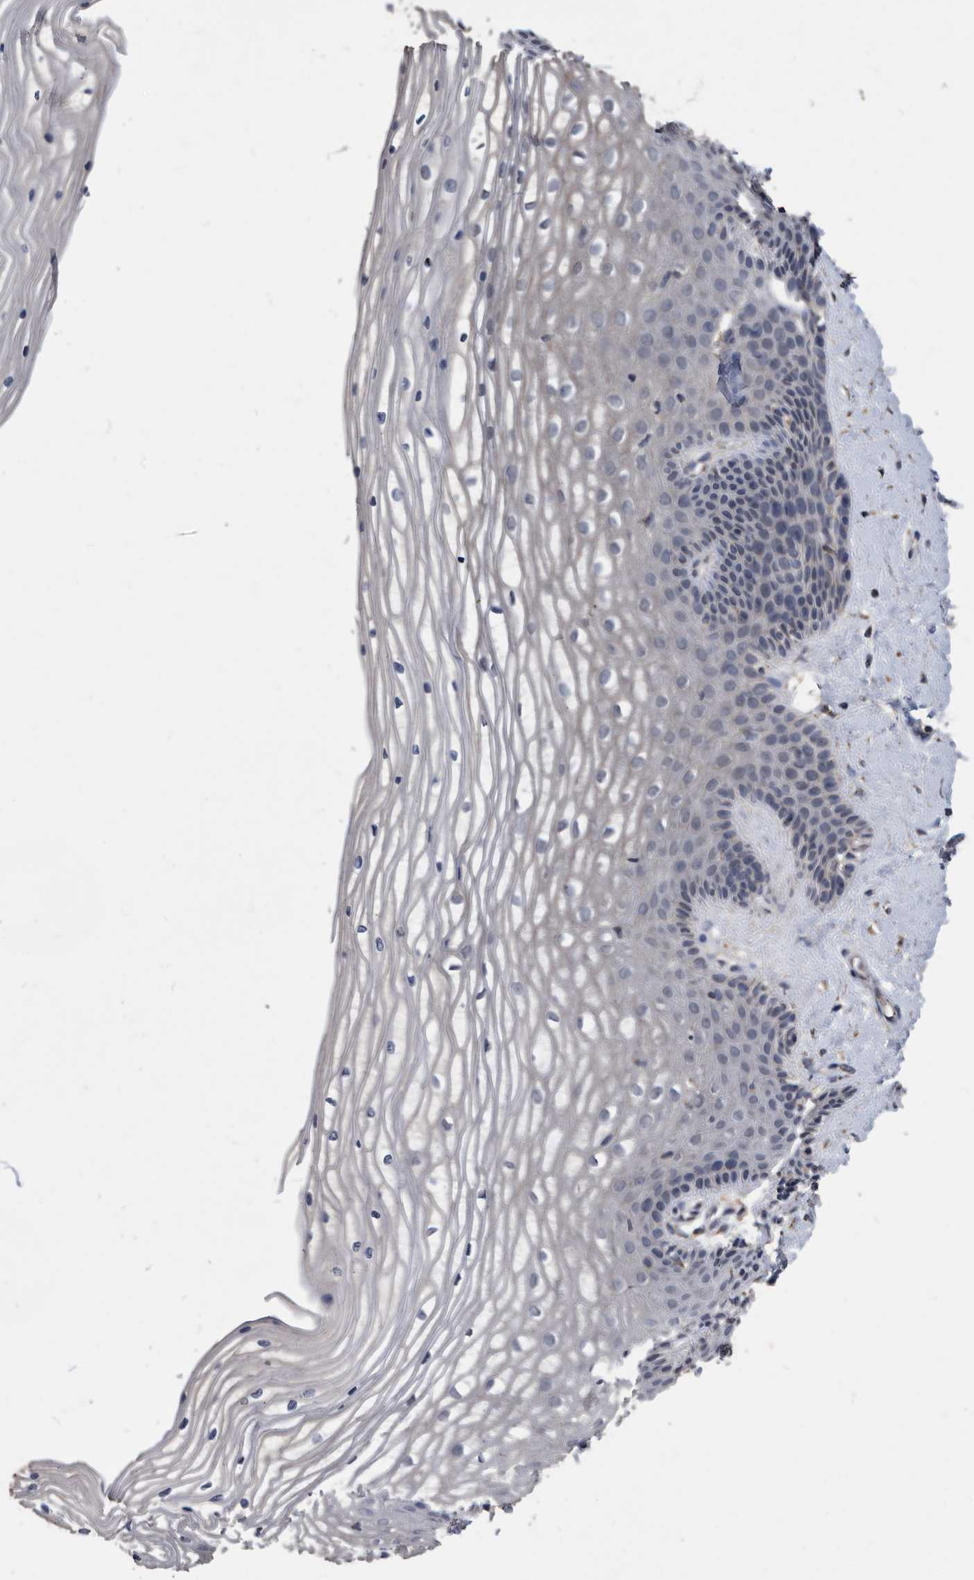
{"staining": {"intensity": "weak", "quantity": "<25%", "location": "cytoplasmic/membranous"}, "tissue": "vagina", "cell_type": "Squamous epithelial cells", "image_type": "normal", "snomed": [{"axis": "morphology", "description": "Normal tissue, NOS"}, {"axis": "topography", "description": "Vagina"}, {"axis": "topography", "description": "Cervix"}], "caption": "The immunohistochemistry histopathology image has no significant staining in squamous epithelial cells of vagina. (Stains: DAB IHC with hematoxylin counter stain, Microscopy: brightfield microscopy at high magnification).", "gene": "NRBP1", "patient": {"sex": "female", "age": 40}}